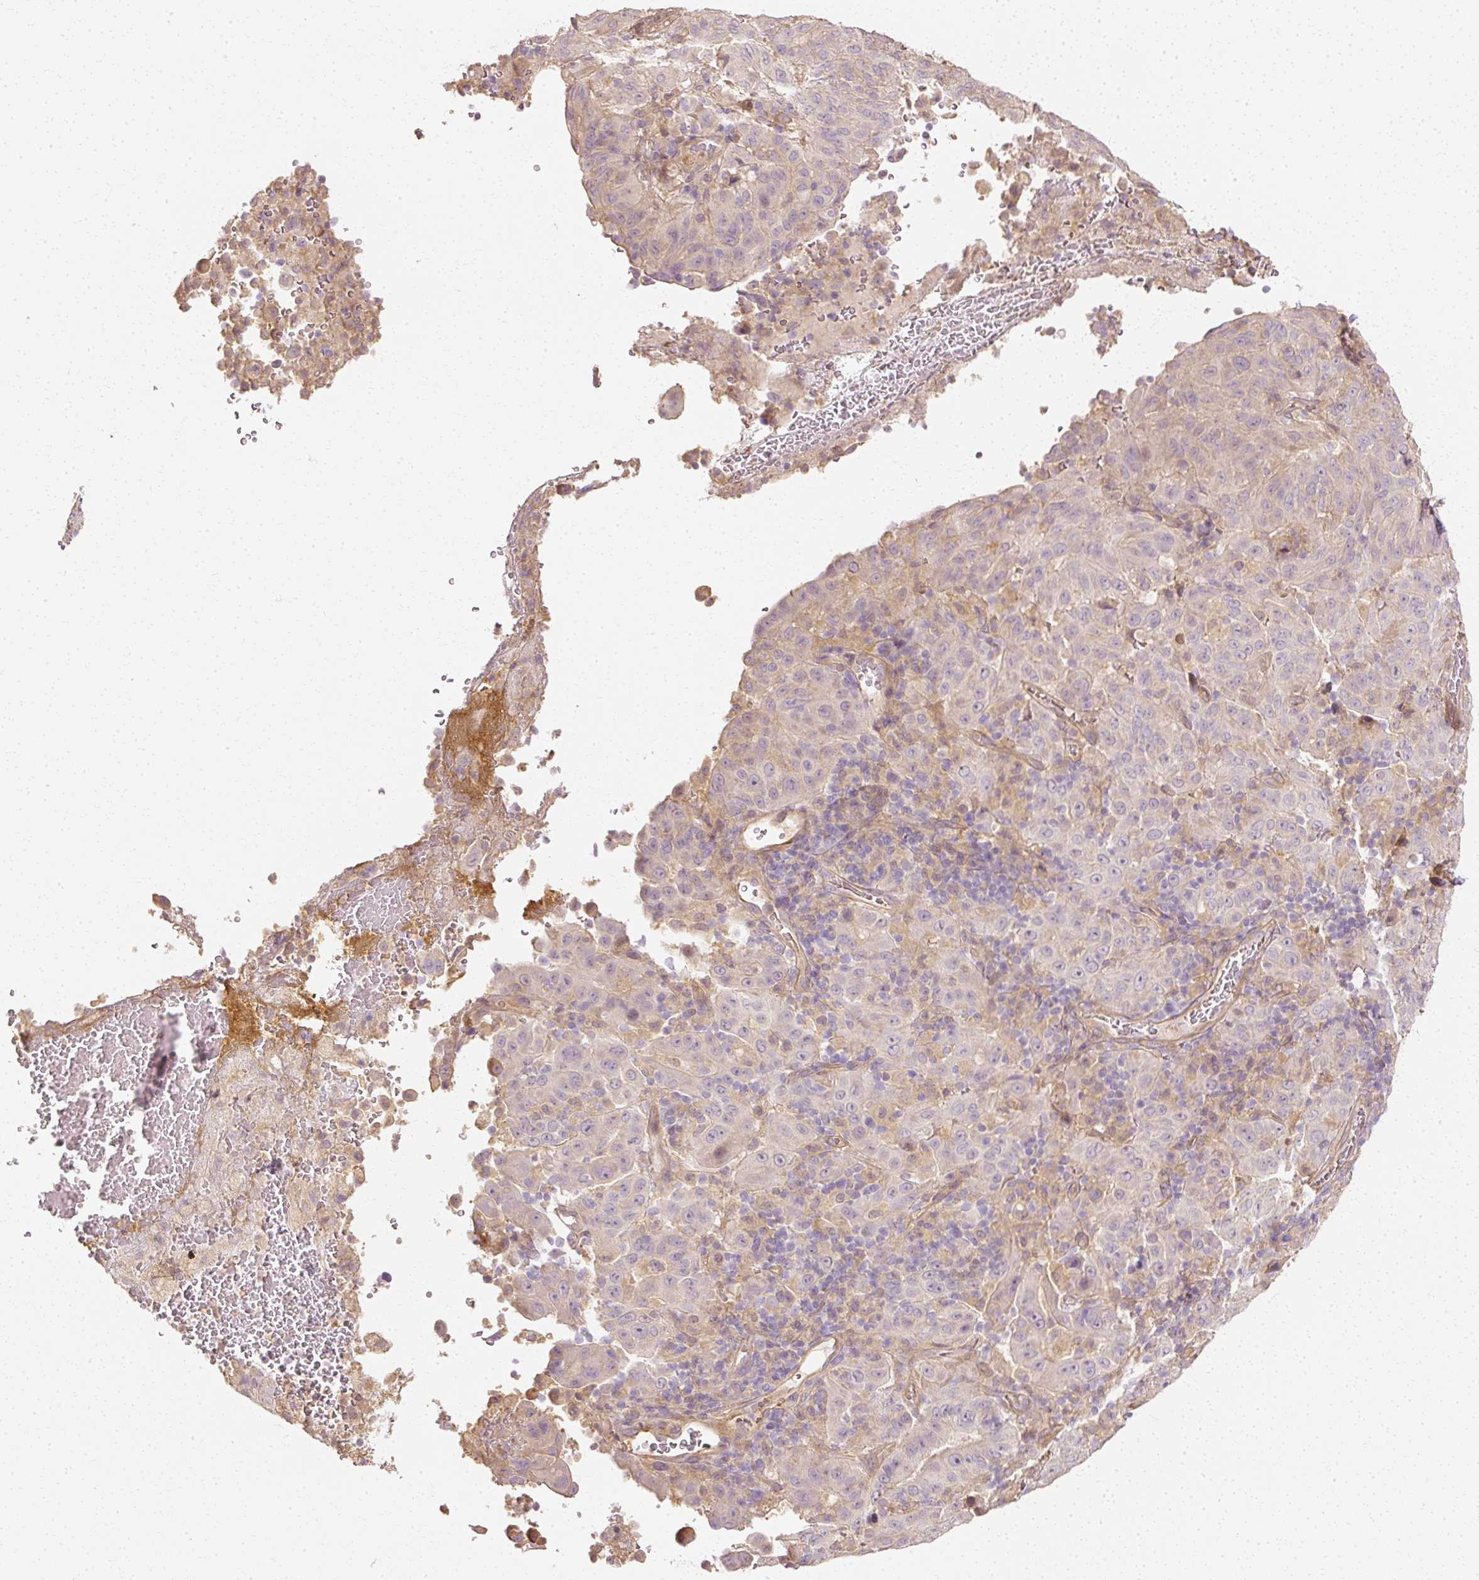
{"staining": {"intensity": "negative", "quantity": "none", "location": "none"}, "tissue": "pancreatic cancer", "cell_type": "Tumor cells", "image_type": "cancer", "snomed": [{"axis": "morphology", "description": "Adenocarcinoma, NOS"}, {"axis": "topography", "description": "Pancreas"}], "caption": "Immunohistochemistry histopathology image of neoplastic tissue: human pancreatic cancer (adenocarcinoma) stained with DAB displays no significant protein staining in tumor cells.", "gene": "GNAQ", "patient": {"sex": "male", "age": 63}}